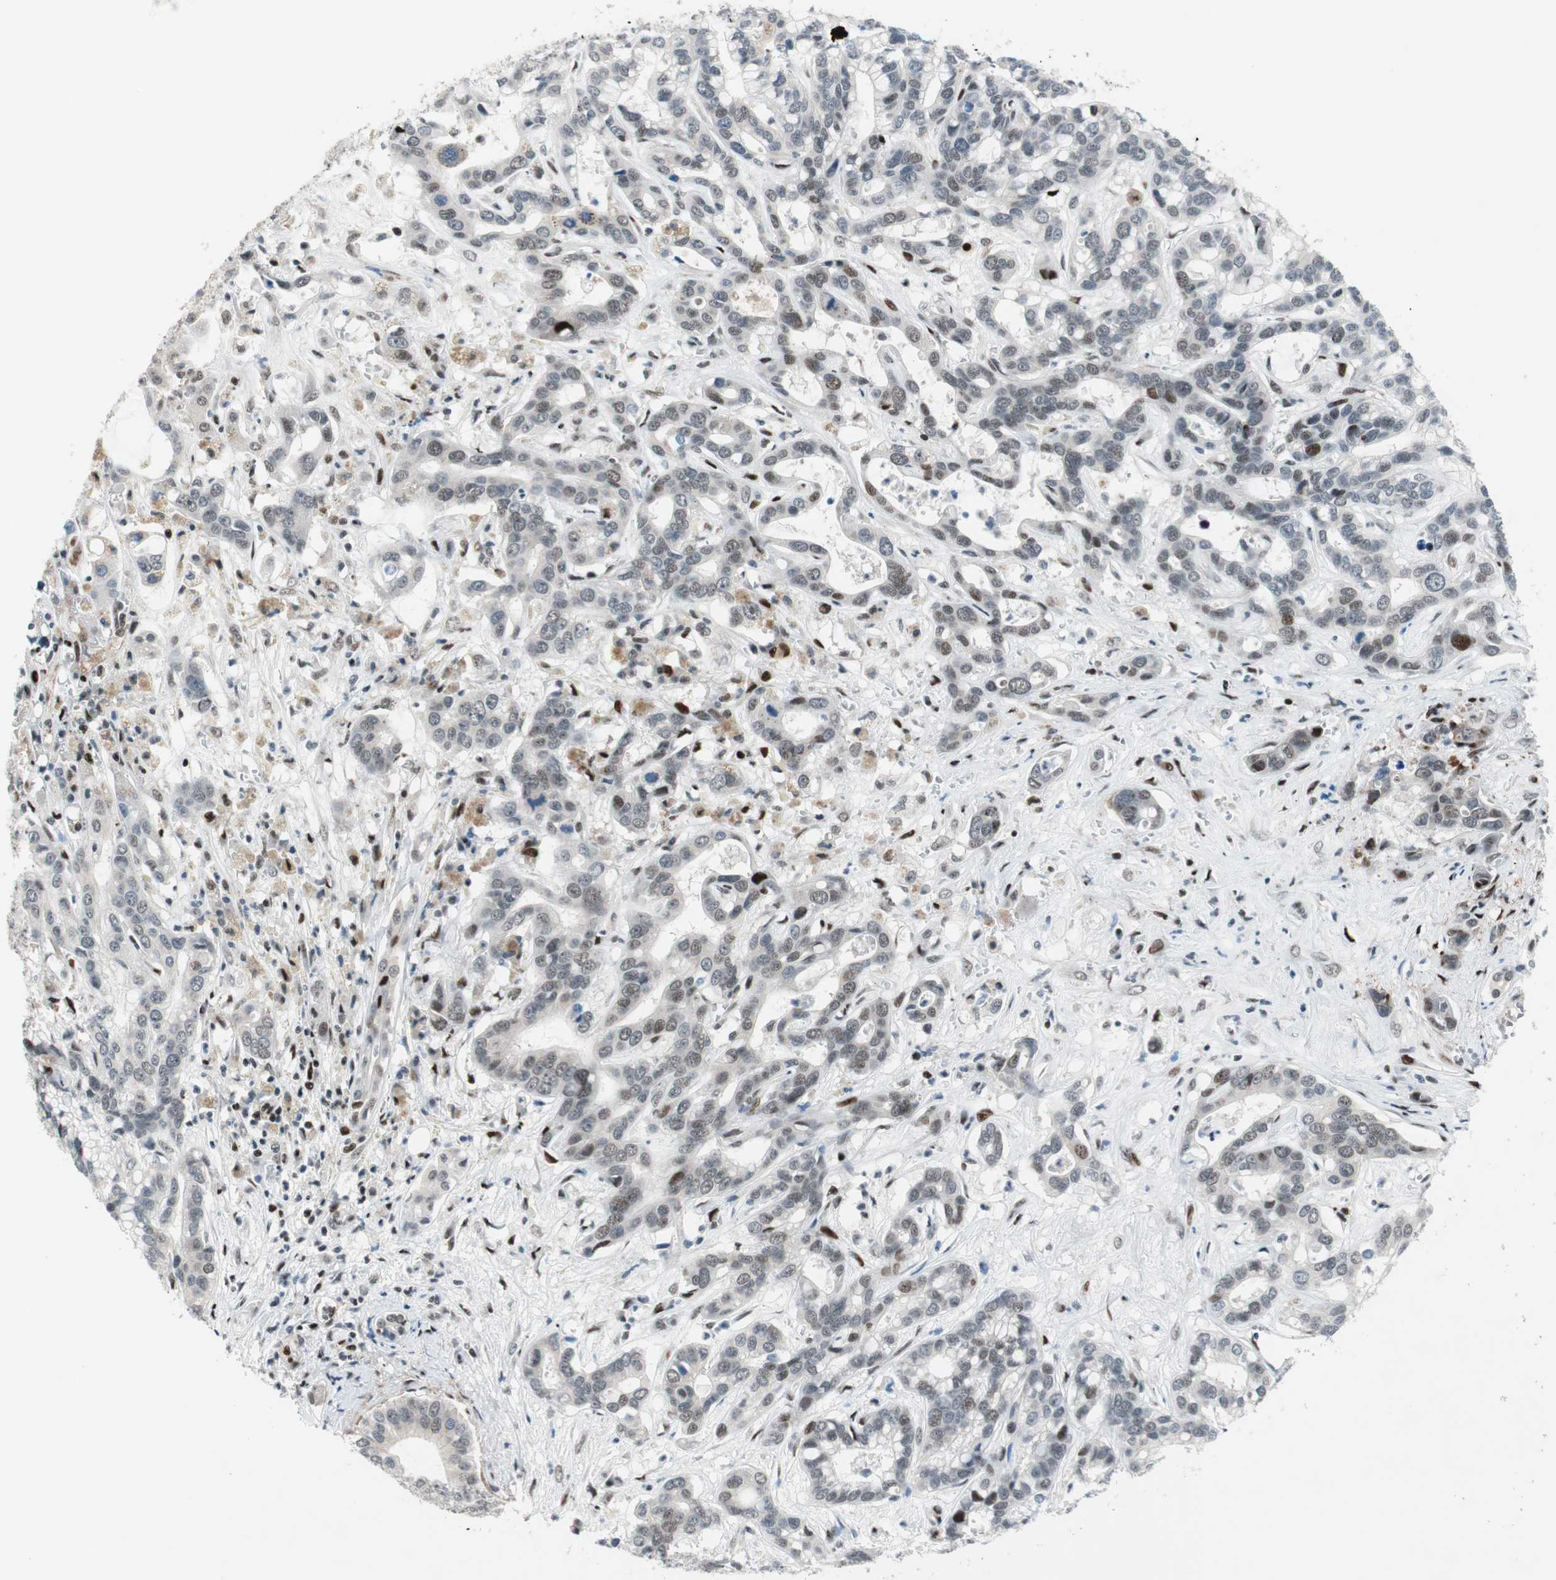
{"staining": {"intensity": "moderate", "quantity": "<25%", "location": "nuclear"}, "tissue": "liver cancer", "cell_type": "Tumor cells", "image_type": "cancer", "snomed": [{"axis": "morphology", "description": "Cholangiocarcinoma"}, {"axis": "topography", "description": "Liver"}], "caption": "This is an image of immunohistochemistry (IHC) staining of liver cancer (cholangiocarcinoma), which shows moderate staining in the nuclear of tumor cells.", "gene": "FBXO44", "patient": {"sex": "female", "age": 65}}